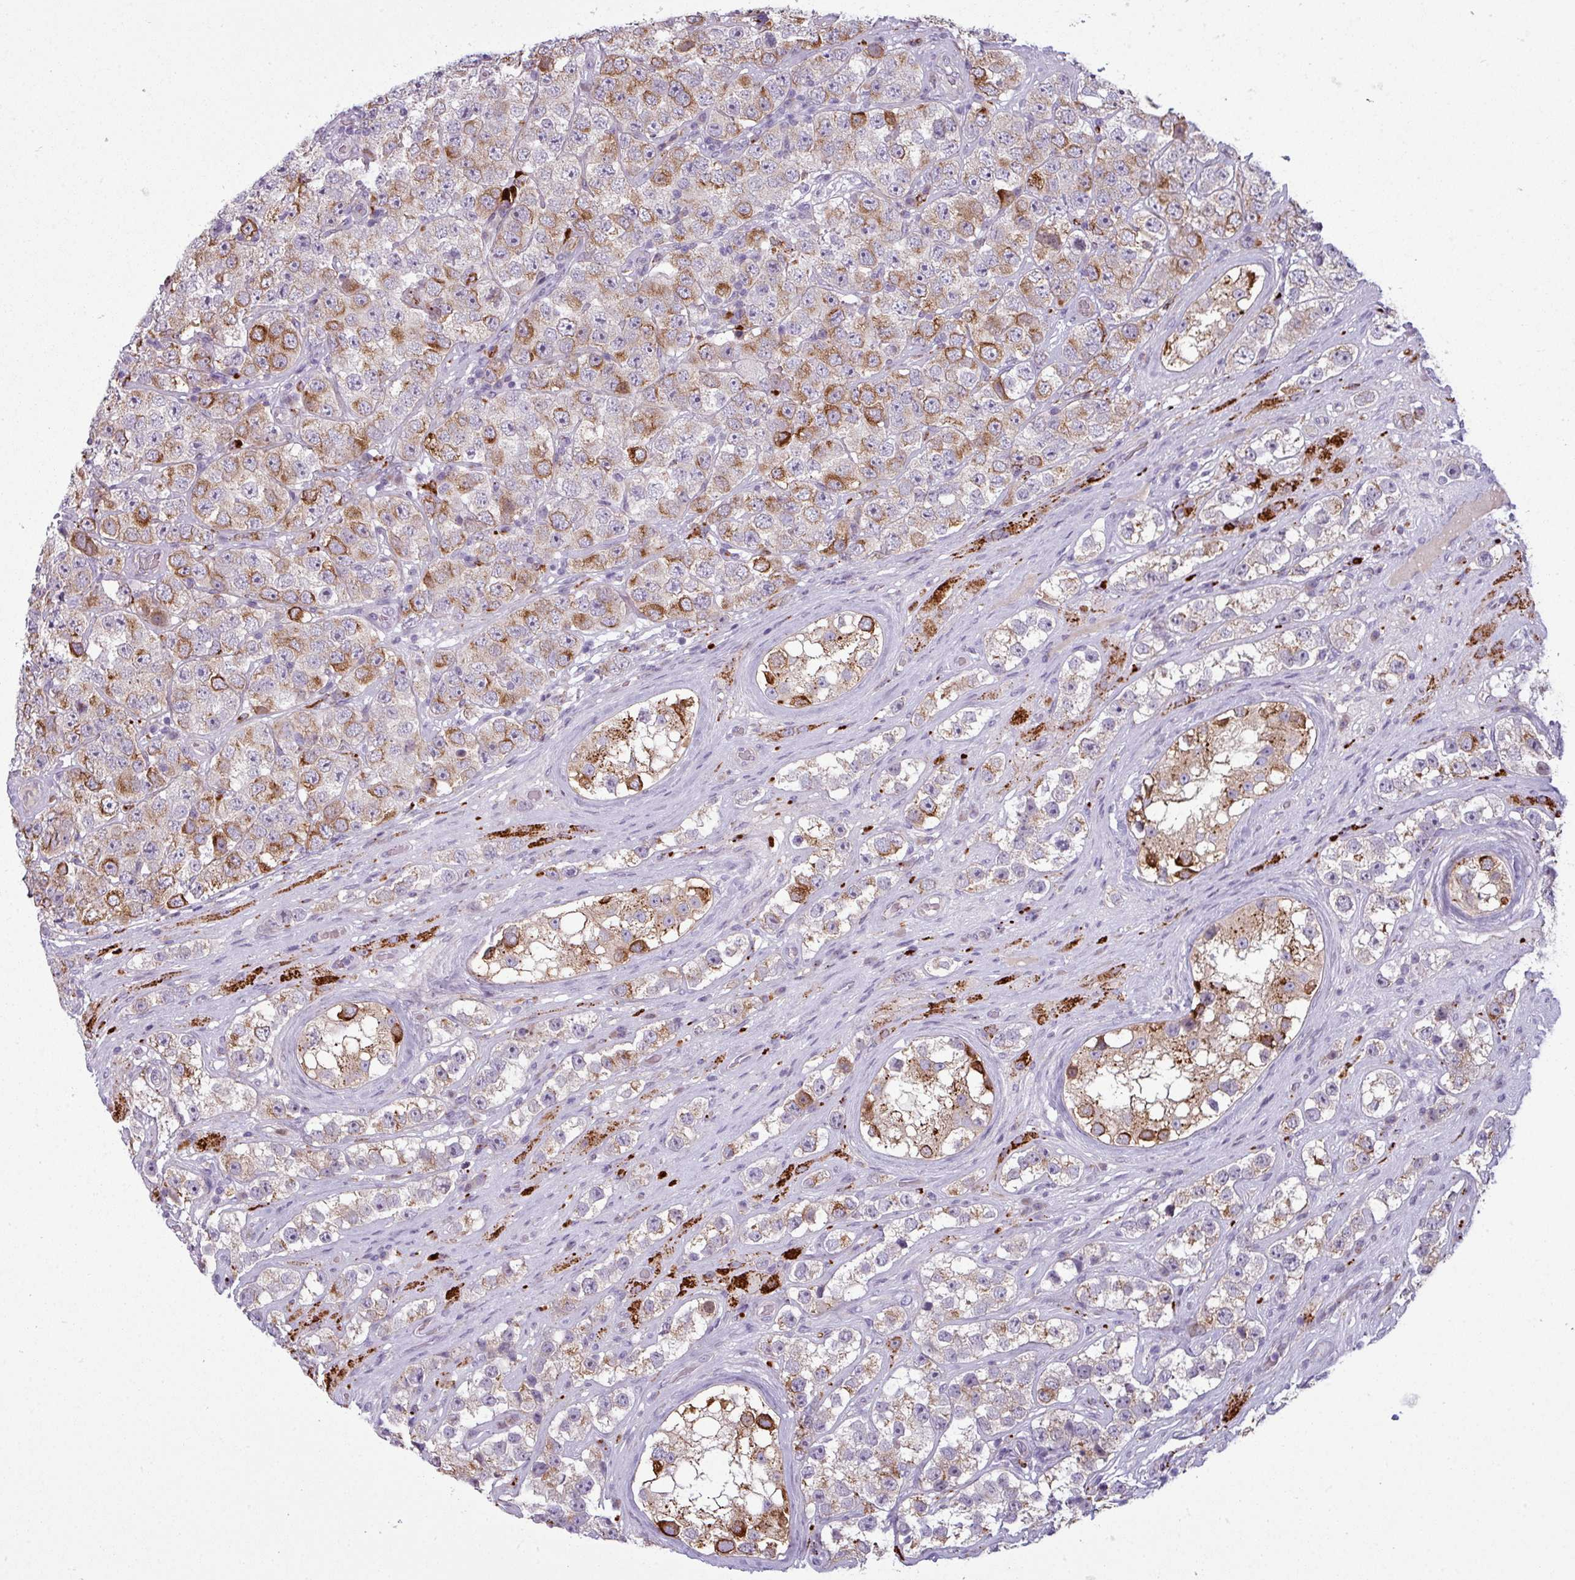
{"staining": {"intensity": "moderate", "quantity": ">75%", "location": "cytoplasmic/membranous"}, "tissue": "testis cancer", "cell_type": "Tumor cells", "image_type": "cancer", "snomed": [{"axis": "morphology", "description": "Seminoma, NOS"}, {"axis": "topography", "description": "Testis"}], "caption": "Human seminoma (testis) stained with a protein marker shows moderate staining in tumor cells.", "gene": "MAP7D2", "patient": {"sex": "male", "age": 28}}